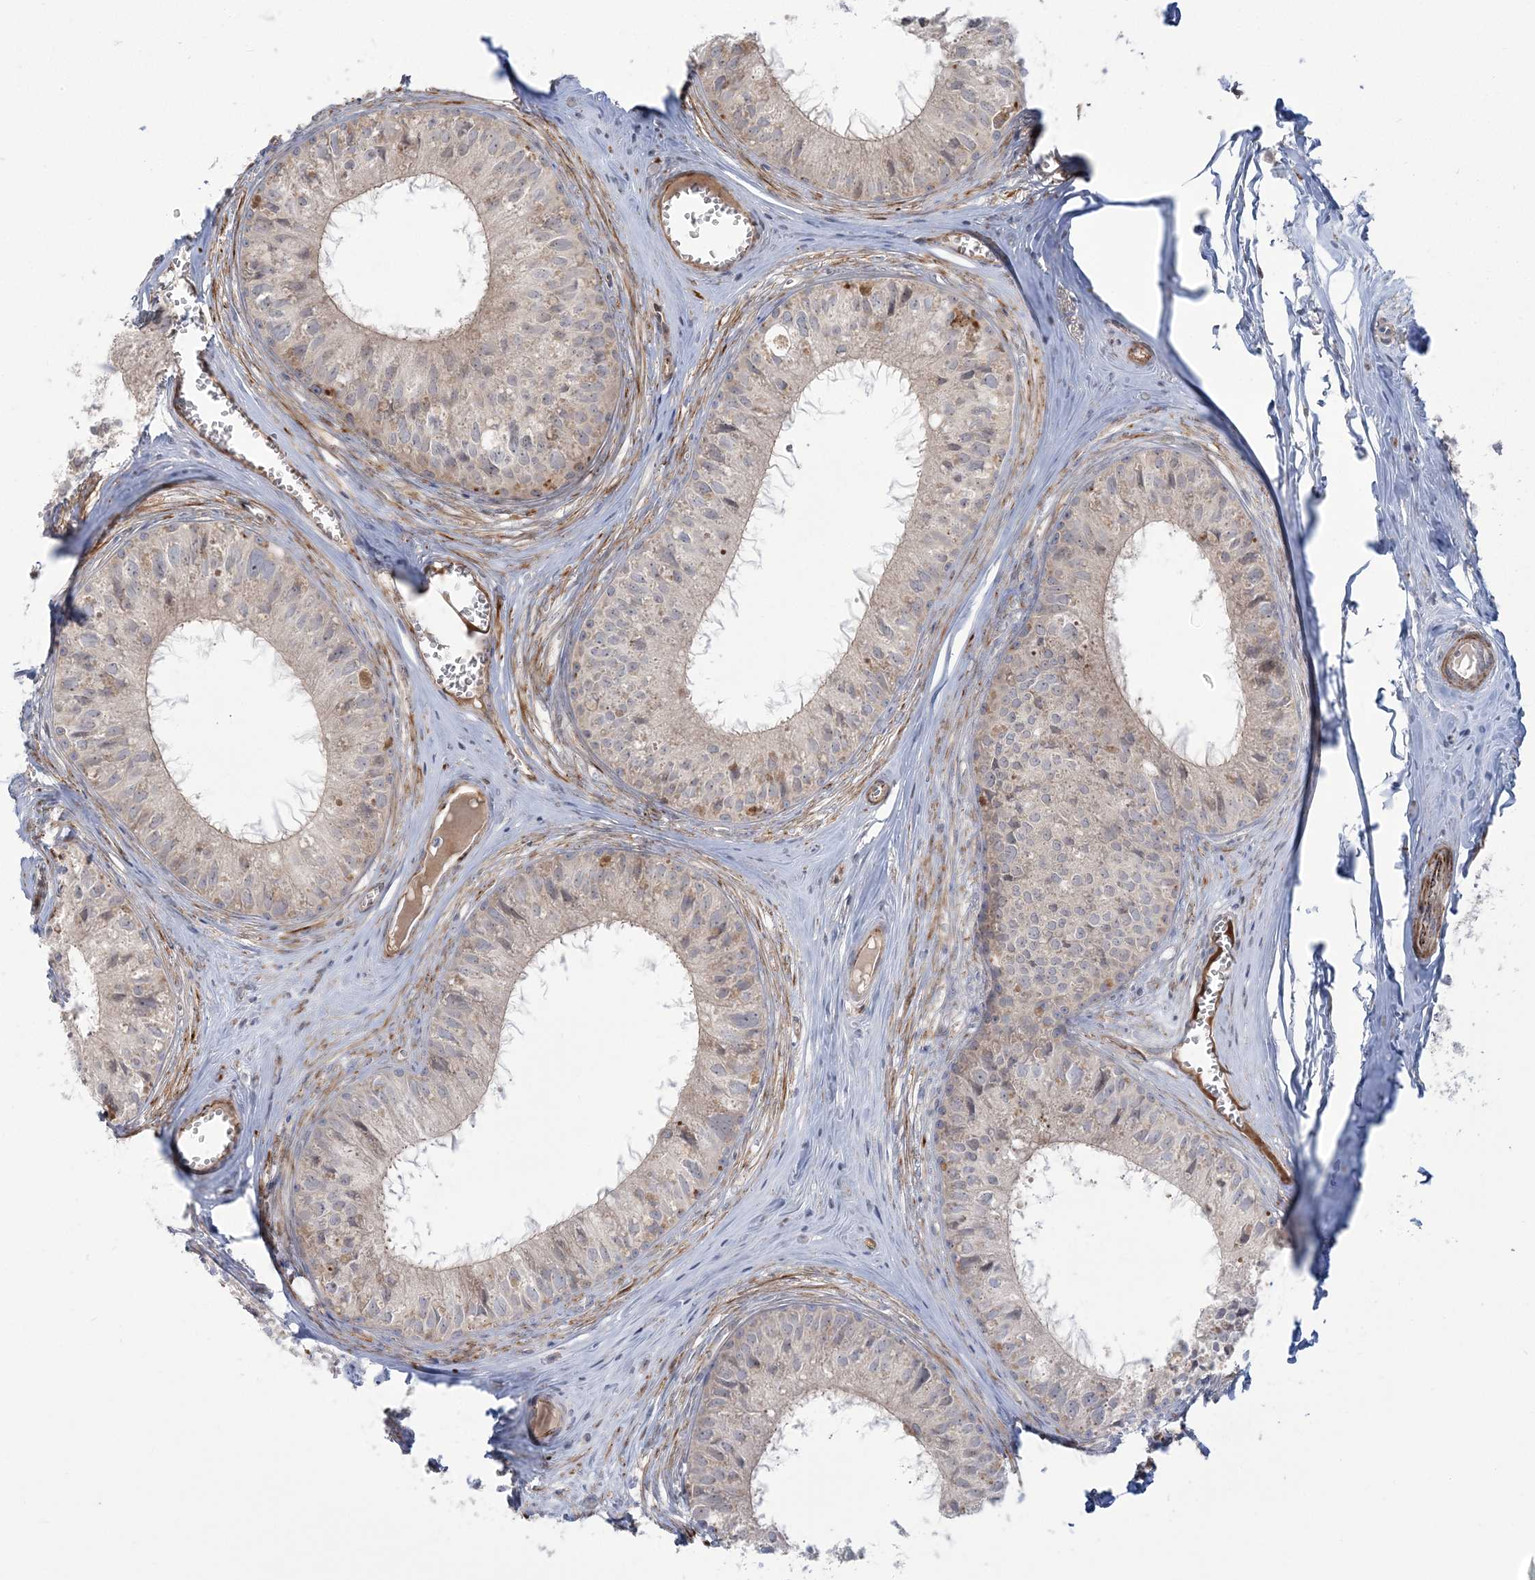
{"staining": {"intensity": "weak", "quantity": "<25%", "location": "cytoplasmic/membranous"}, "tissue": "epididymis", "cell_type": "Glandular cells", "image_type": "normal", "snomed": [{"axis": "morphology", "description": "Normal tissue, NOS"}, {"axis": "topography", "description": "Epididymis"}], "caption": "Immunohistochemical staining of normal human epididymis demonstrates no significant positivity in glandular cells. (DAB (3,3'-diaminobenzidine) immunohistochemistry with hematoxylin counter stain).", "gene": "NUDT9", "patient": {"sex": "male", "age": 36}}